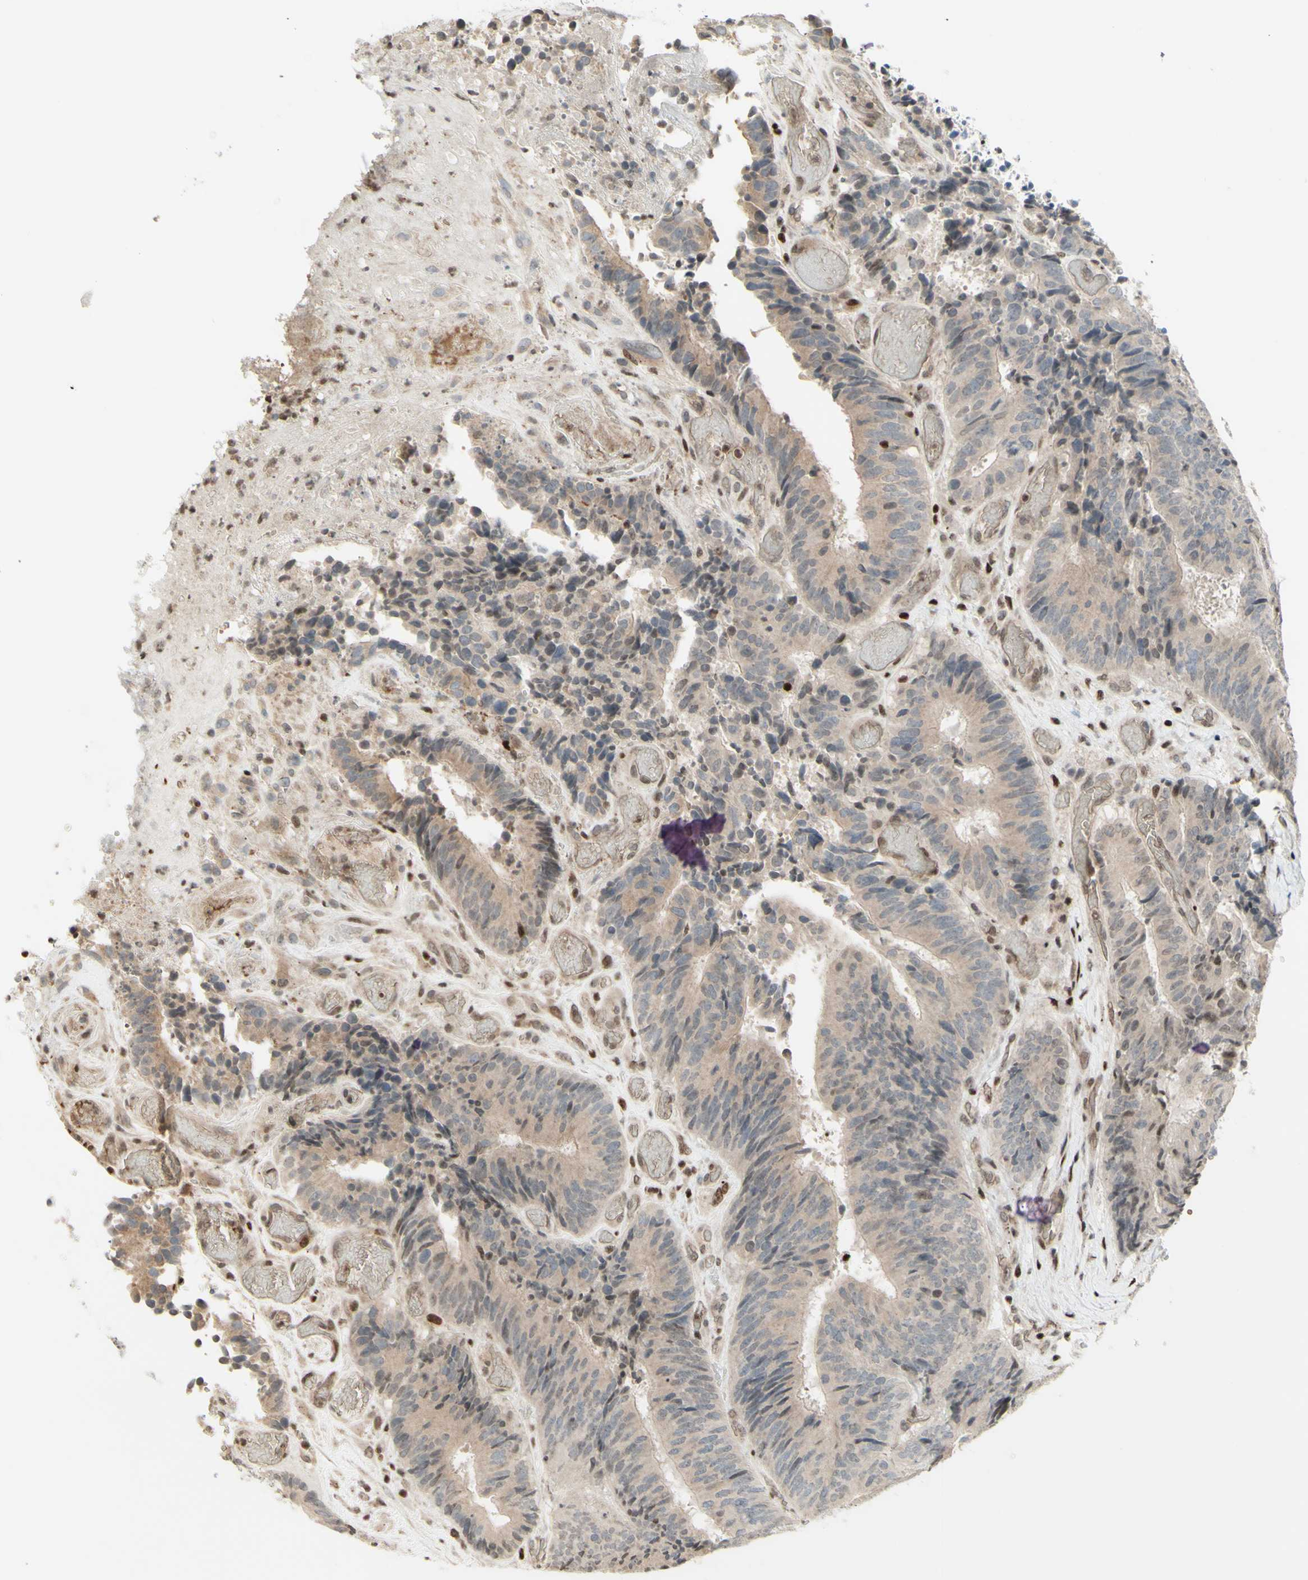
{"staining": {"intensity": "weak", "quantity": ">75%", "location": "cytoplasmic/membranous"}, "tissue": "colorectal cancer", "cell_type": "Tumor cells", "image_type": "cancer", "snomed": [{"axis": "morphology", "description": "Adenocarcinoma, NOS"}, {"axis": "topography", "description": "Rectum"}], "caption": "A low amount of weak cytoplasmic/membranous expression is present in approximately >75% of tumor cells in colorectal cancer (adenocarcinoma) tissue.", "gene": "CDKL5", "patient": {"sex": "male", "age": 72}}